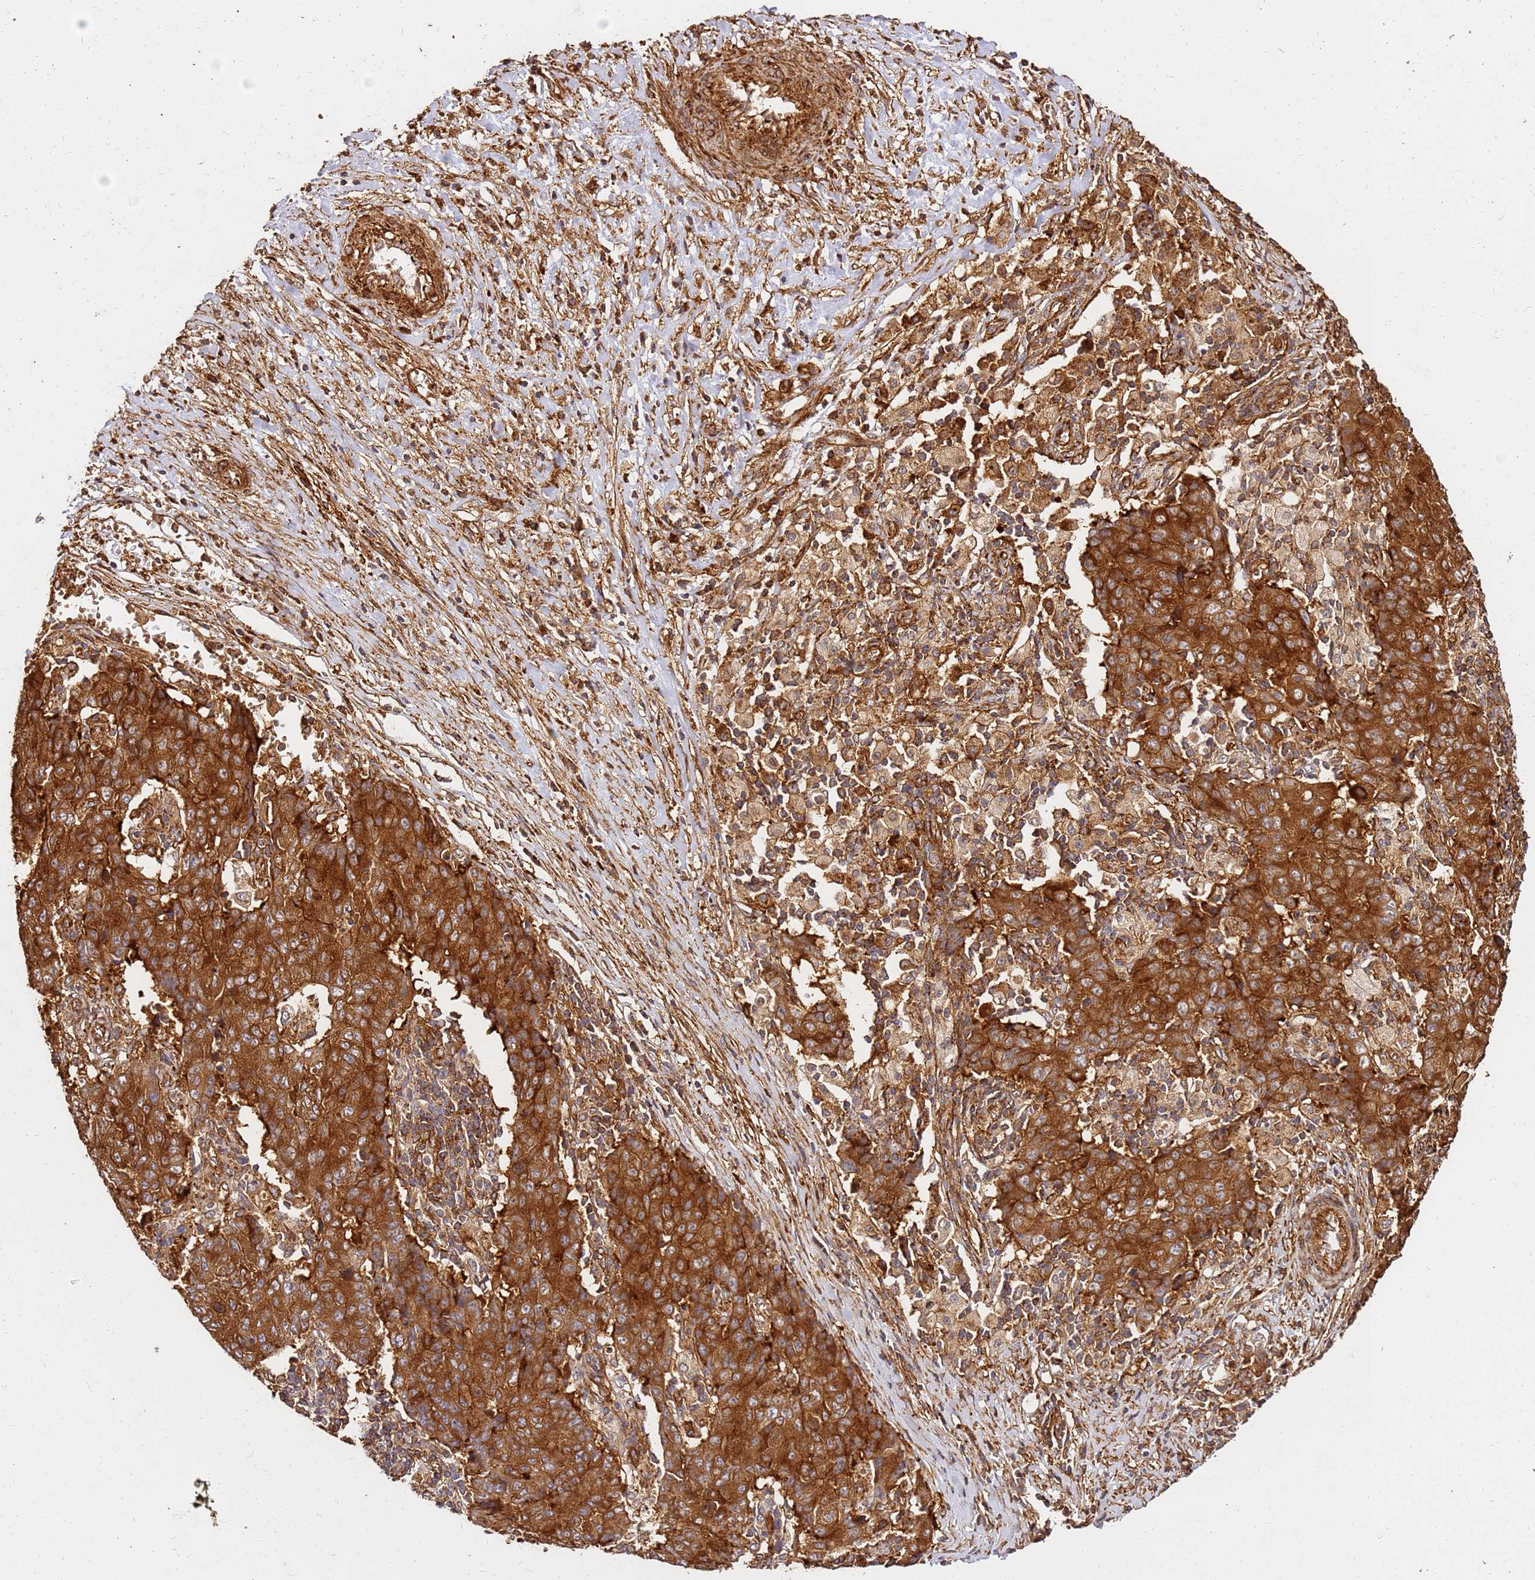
{"staining": {"intensity": "strong", "quantity": ">75%", "location": "cytoplasmic/membranous"}, "tissue": "ovarian cancer", "cell_type": "Tumor cells", "image_type": "cancer", "snomed": [{"axis": "morphology", "description": "Carcinoma, endometroid"}, {"axis": "topography", "description": "Ovary"}], "caption": "A high-resolution image shows IHC staining of endometroid carcinoma (ovarian), which demonstrates strong cytoplasmic/membranous staining in about >75% of tumor cells.", "gene": "DVL3", "patient": {"sex": "female", "age": 42}}